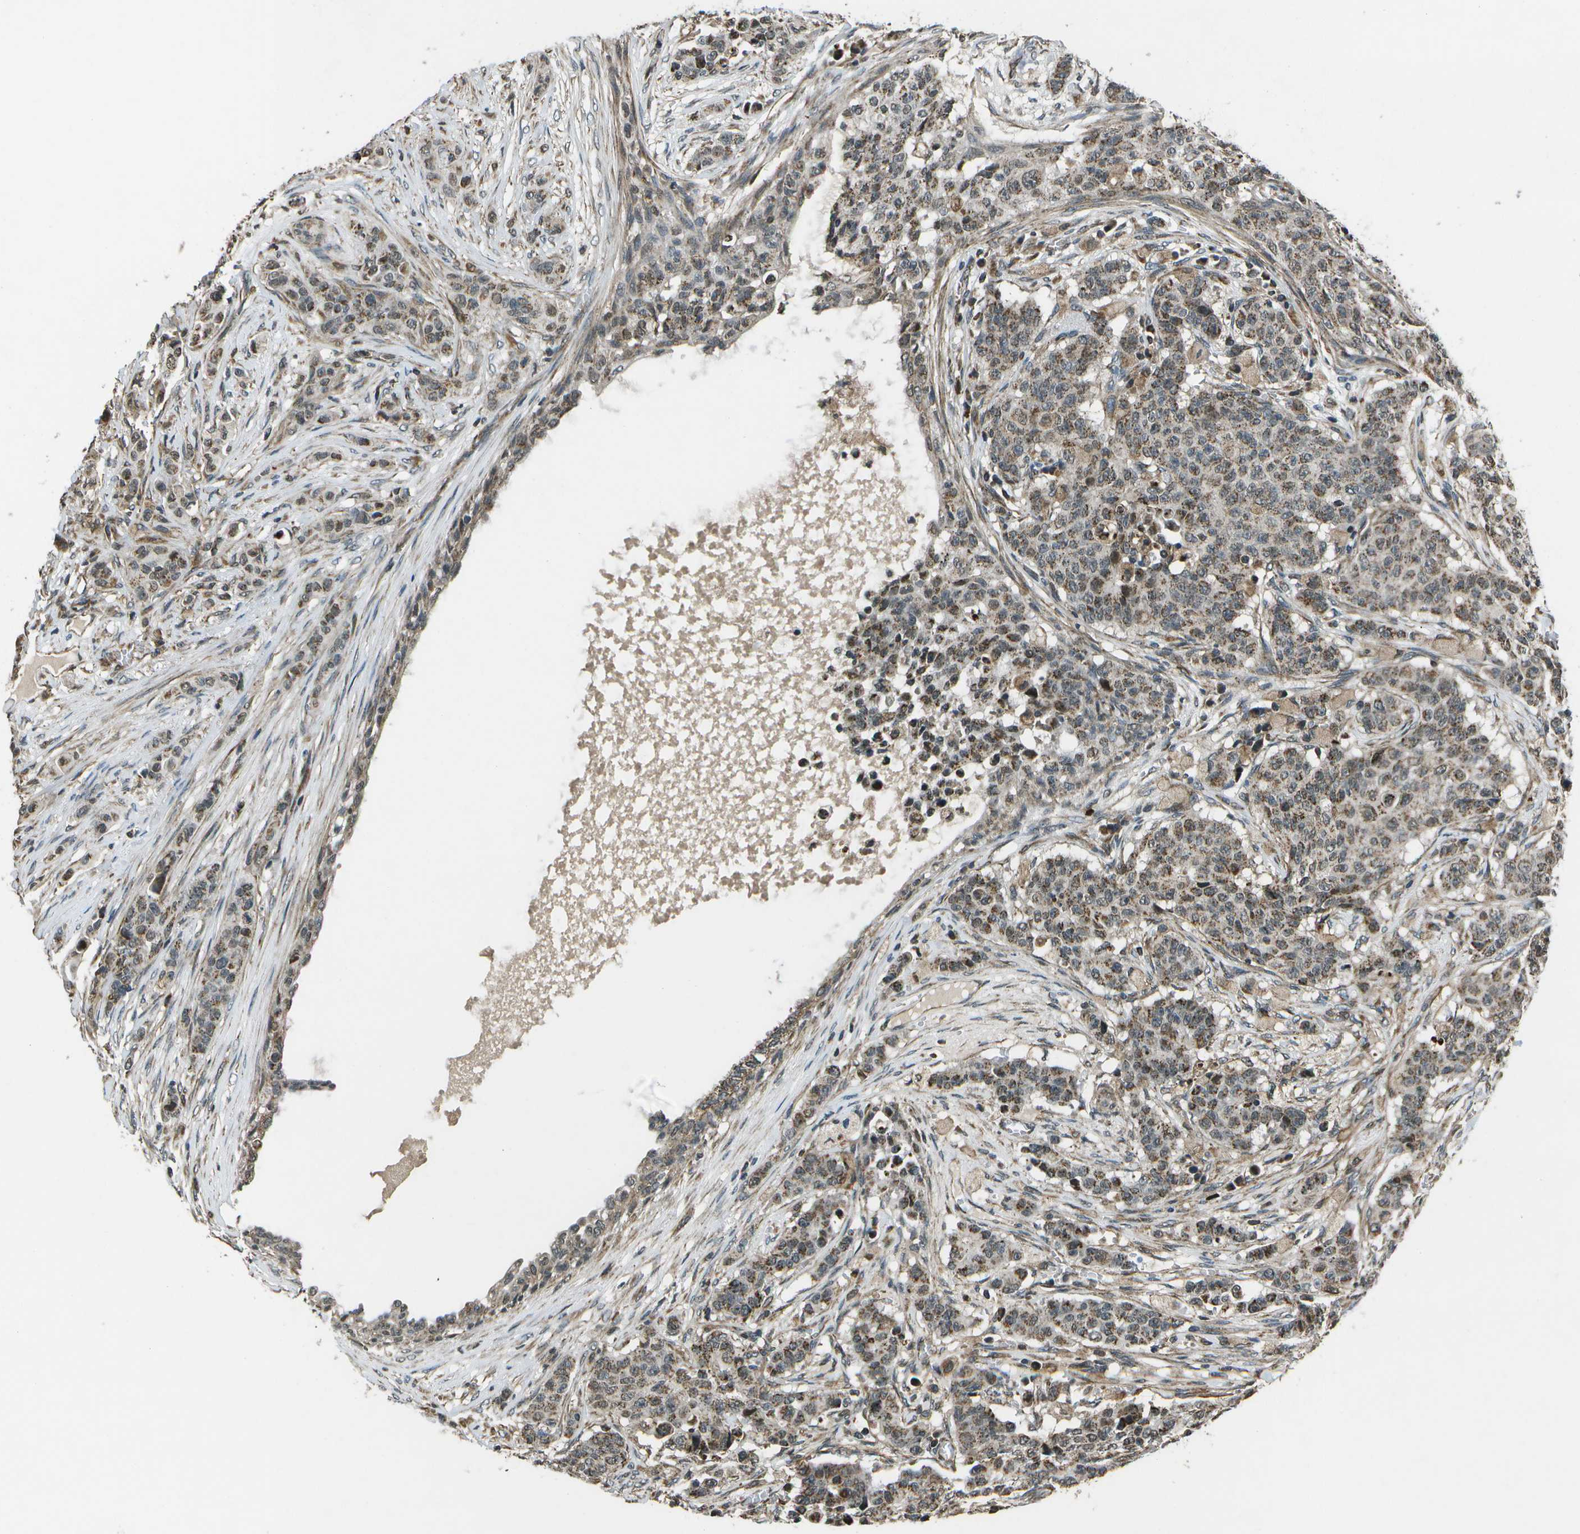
{"staining": {"intensity": "moderate", "quantity": ">75%", "location": "cytoplasmic/membranous"}, "tissue": "breast cancer", "cell_type": "Tumor cells", "image_type": "cancer", "snomed": [{"axis": "morphology", "description": "Normal tissue, NOS"}, {"axis": "morphology", "description": "Duct carcinoma"}, {"axis": "topography", "description": "Breast"}], "caption": "Moderate cytoplasmic/membranous expression for a protein is identified in approximately >75% of tumor cells of breast cancer (intraductal carcinoma) using immunohistochemistry.", "gene": "EIF2AK1", "patient": {"sex": "female", "age": 40}}